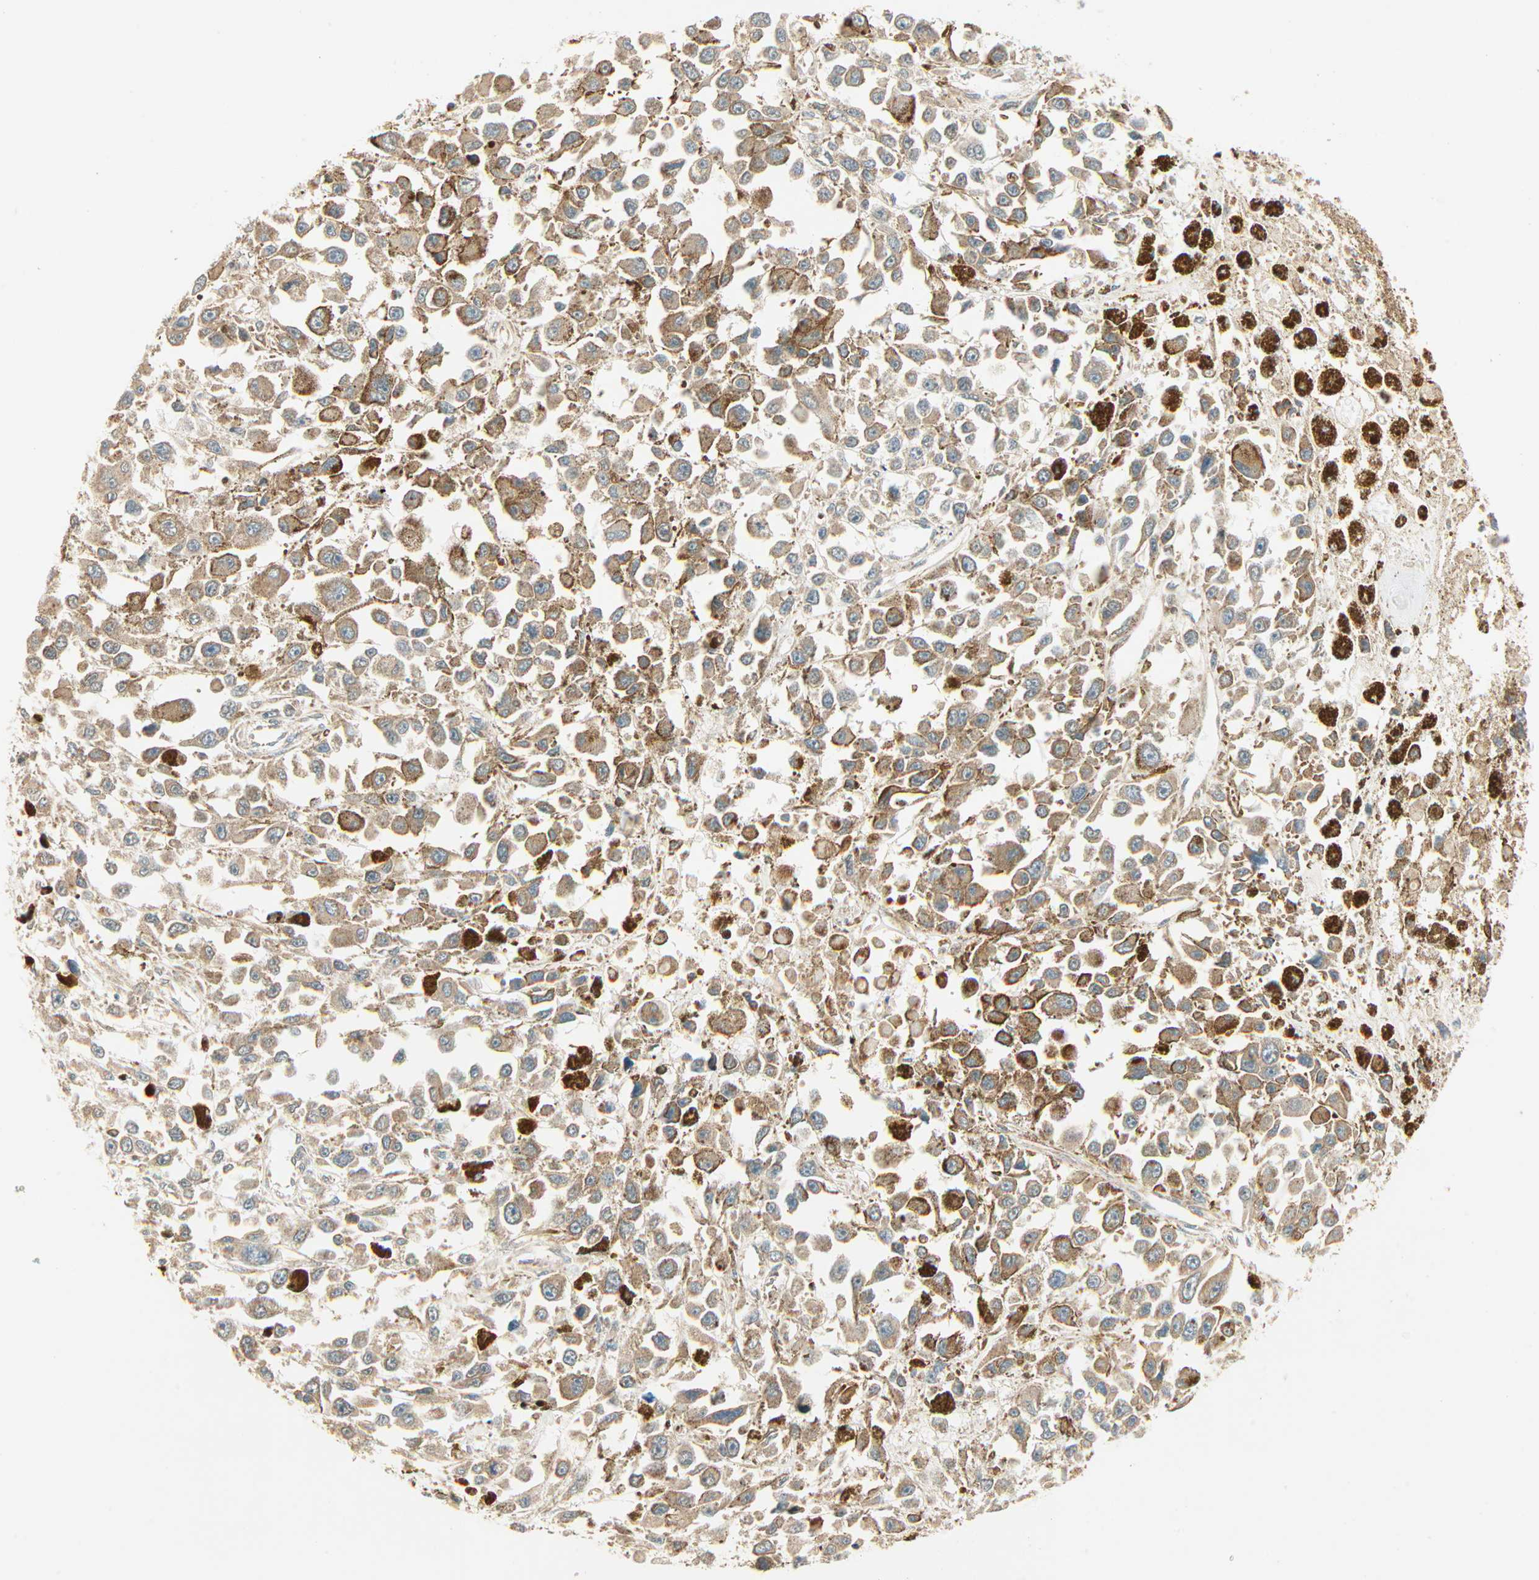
{"staining": {"intensity": "moderate", "quantity": ">75%", "location": "cytoplasmic/membranous"}, "tissue": "melanoma", "cell_type": "Tumor cells", "image_type": "cancer", "snomed": [{"axis": "morphology", "description": "Malignant melanoma, Metastatic site"}, {"axis": "topography", "description": "Lymph node"}], "caption": "Human melanoma stained with a brown dye displays moderate cytoplasmic/membranous positive staining in about >75% of tumor cells.", "gene": "PNPLA6", "patient": {"sex": "male", "age": 59}}